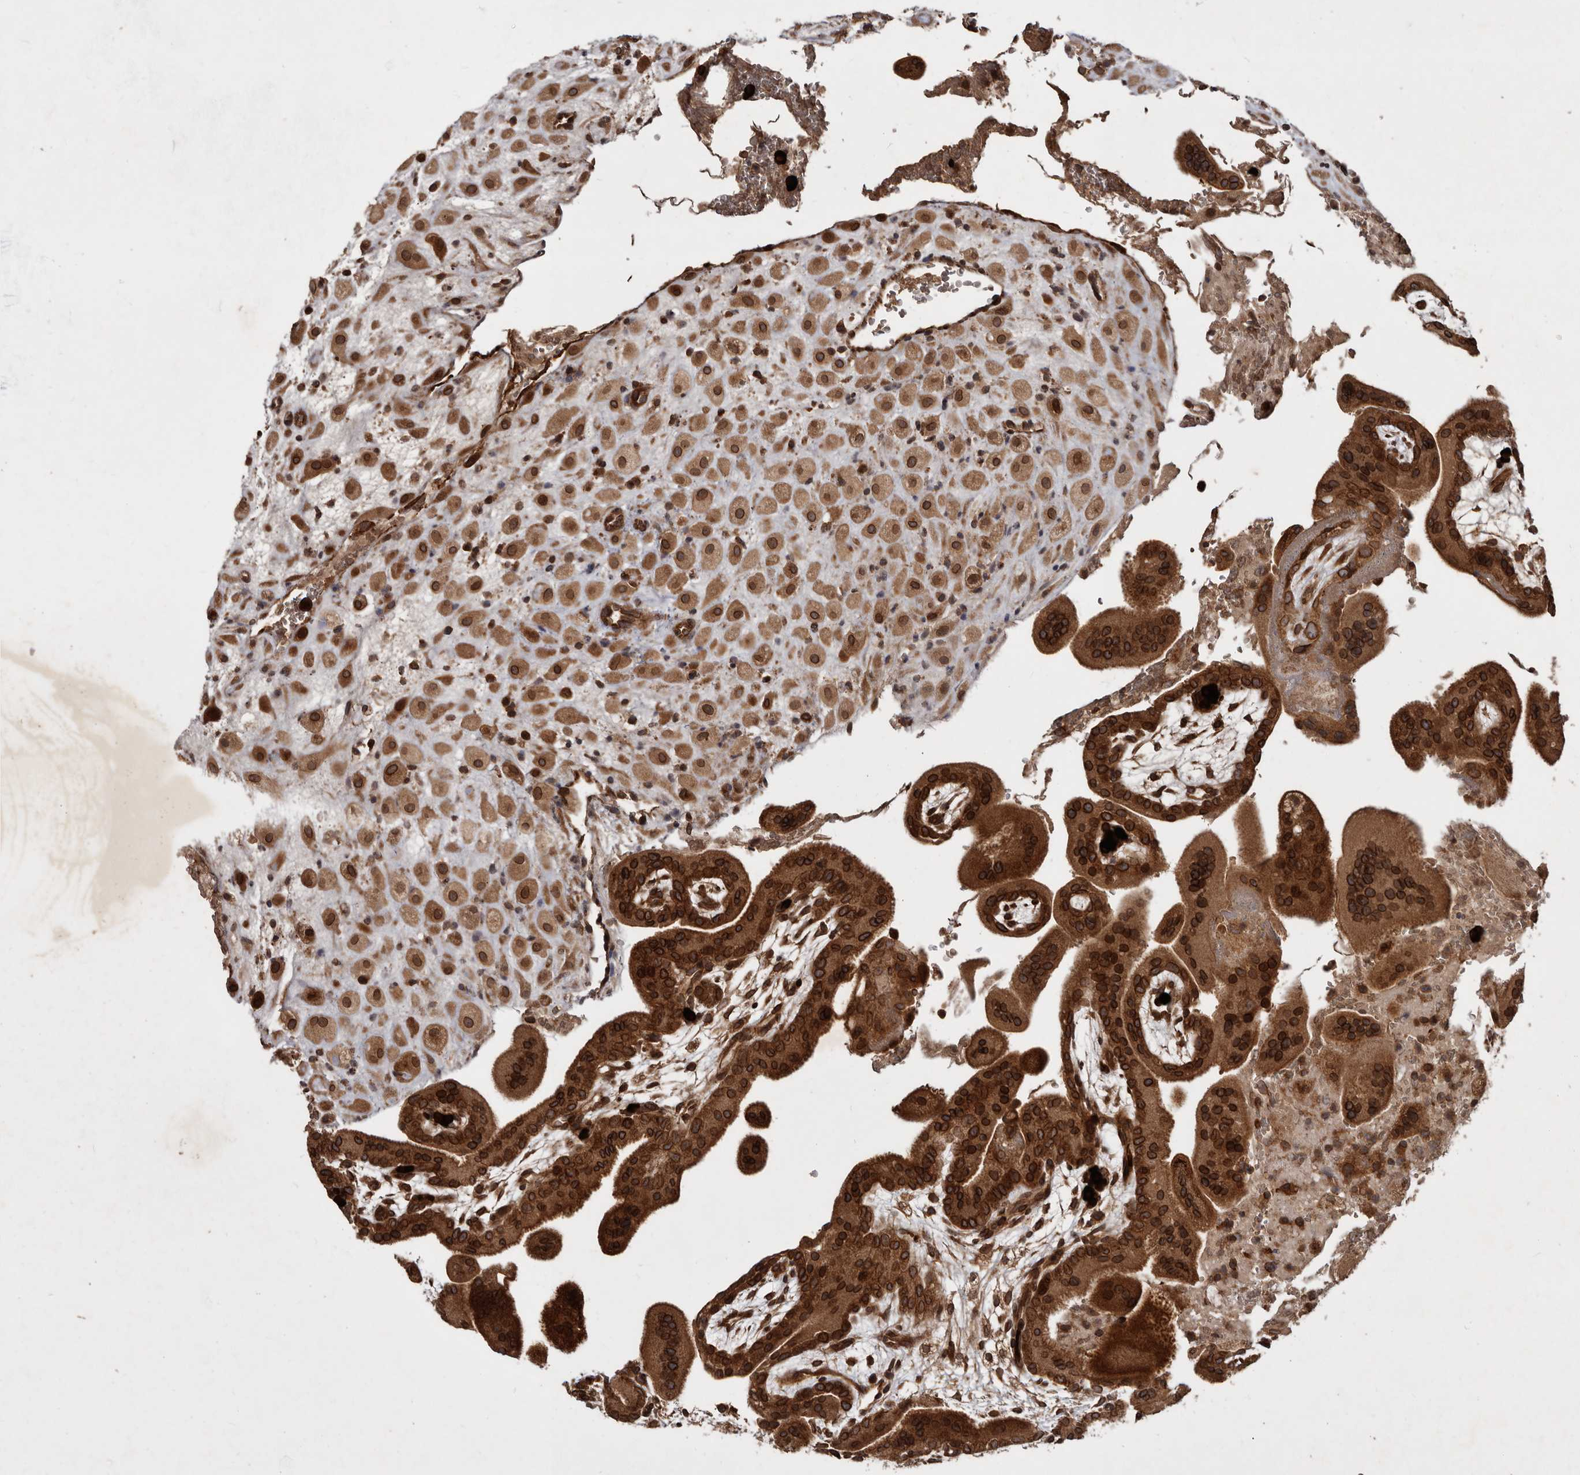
{"staining": {"intensity": "strong", "quantity": ">75%", "location": "cytoplasmic/membranous,nuclear"}, "tissue": "placenta", "cell_type": "Decidual cells", "image_type": "normal", "snomed": [{"axis": "morphology", "description": "Normal tissue, NOS"}, {"axis": "topography", "description": "Placenta"}], "caption": "This micrograph displays normal placenta stained with immunohistochemistry (IHC) to label a protein in brown. The cytoplasmic/membranous,nuclear of decidual cells show strong positivity for the protein. Nuclei are counter-stained blue.", "gene": "STK36", "patient": {"sex": "female", "age": 35}}